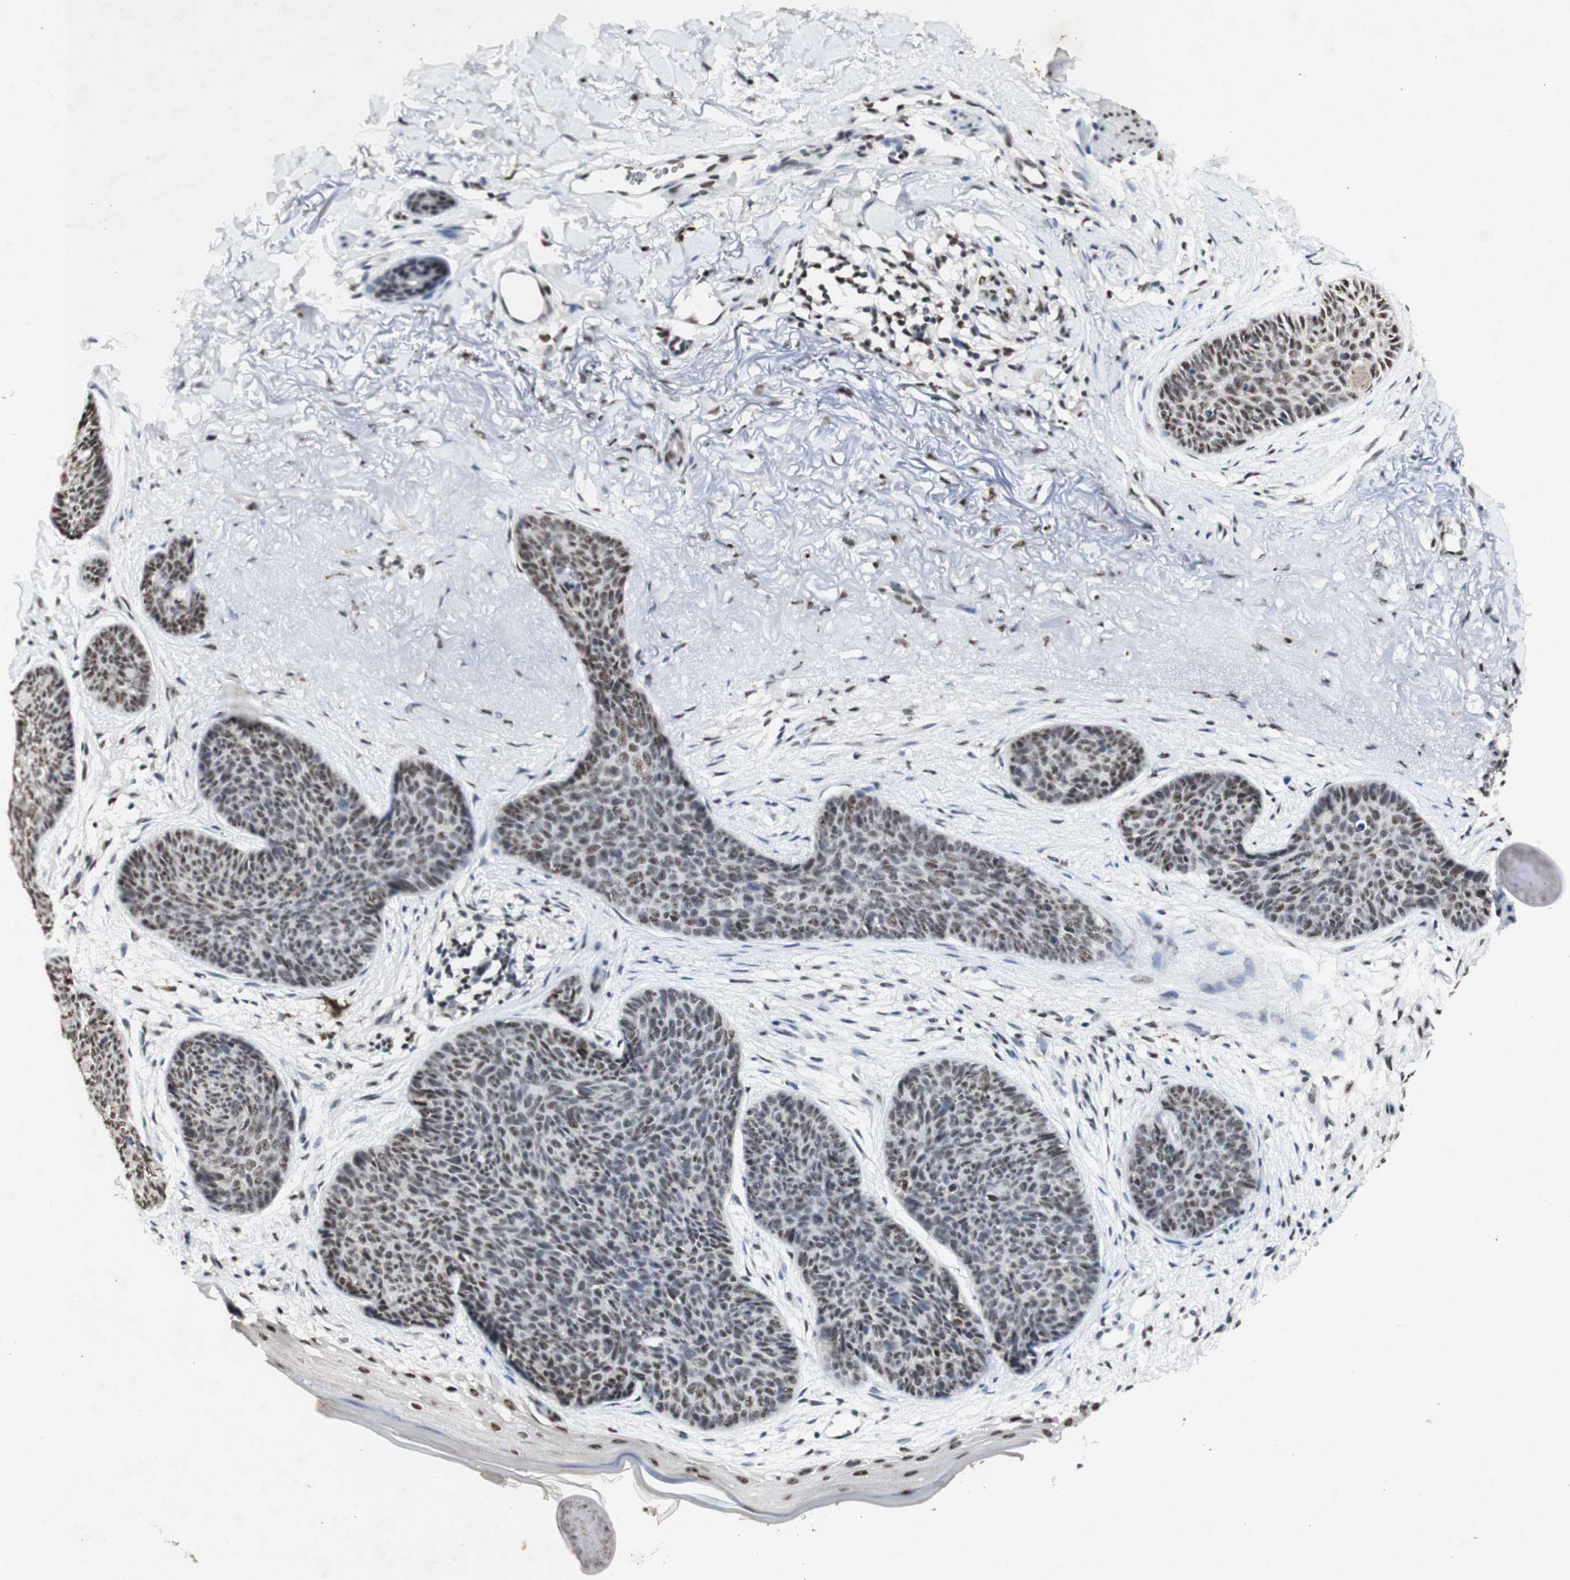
{"staining": {"intensity": "moderate", "quantity": ">75%", "location": "nuclear"}, "tissue": "skin cancer", "cell_type": "Tumor cells", "image_type": "cancer", "snomed": [{"axis": "morphology", "description": "Normal tissue, NOS"}, {"axis": "morphology", "description": "Basal cell carcinoma"}, {"axis": "topography", "description": "Skin"}], "caption": "Human skin basal cell carcinoma stained with a brown dye reveals moderate nuclear positive staining in approximately >75% of tumor cells.", "gene": "SNRPB", "patient": {"sex": "female", "age": 70}}